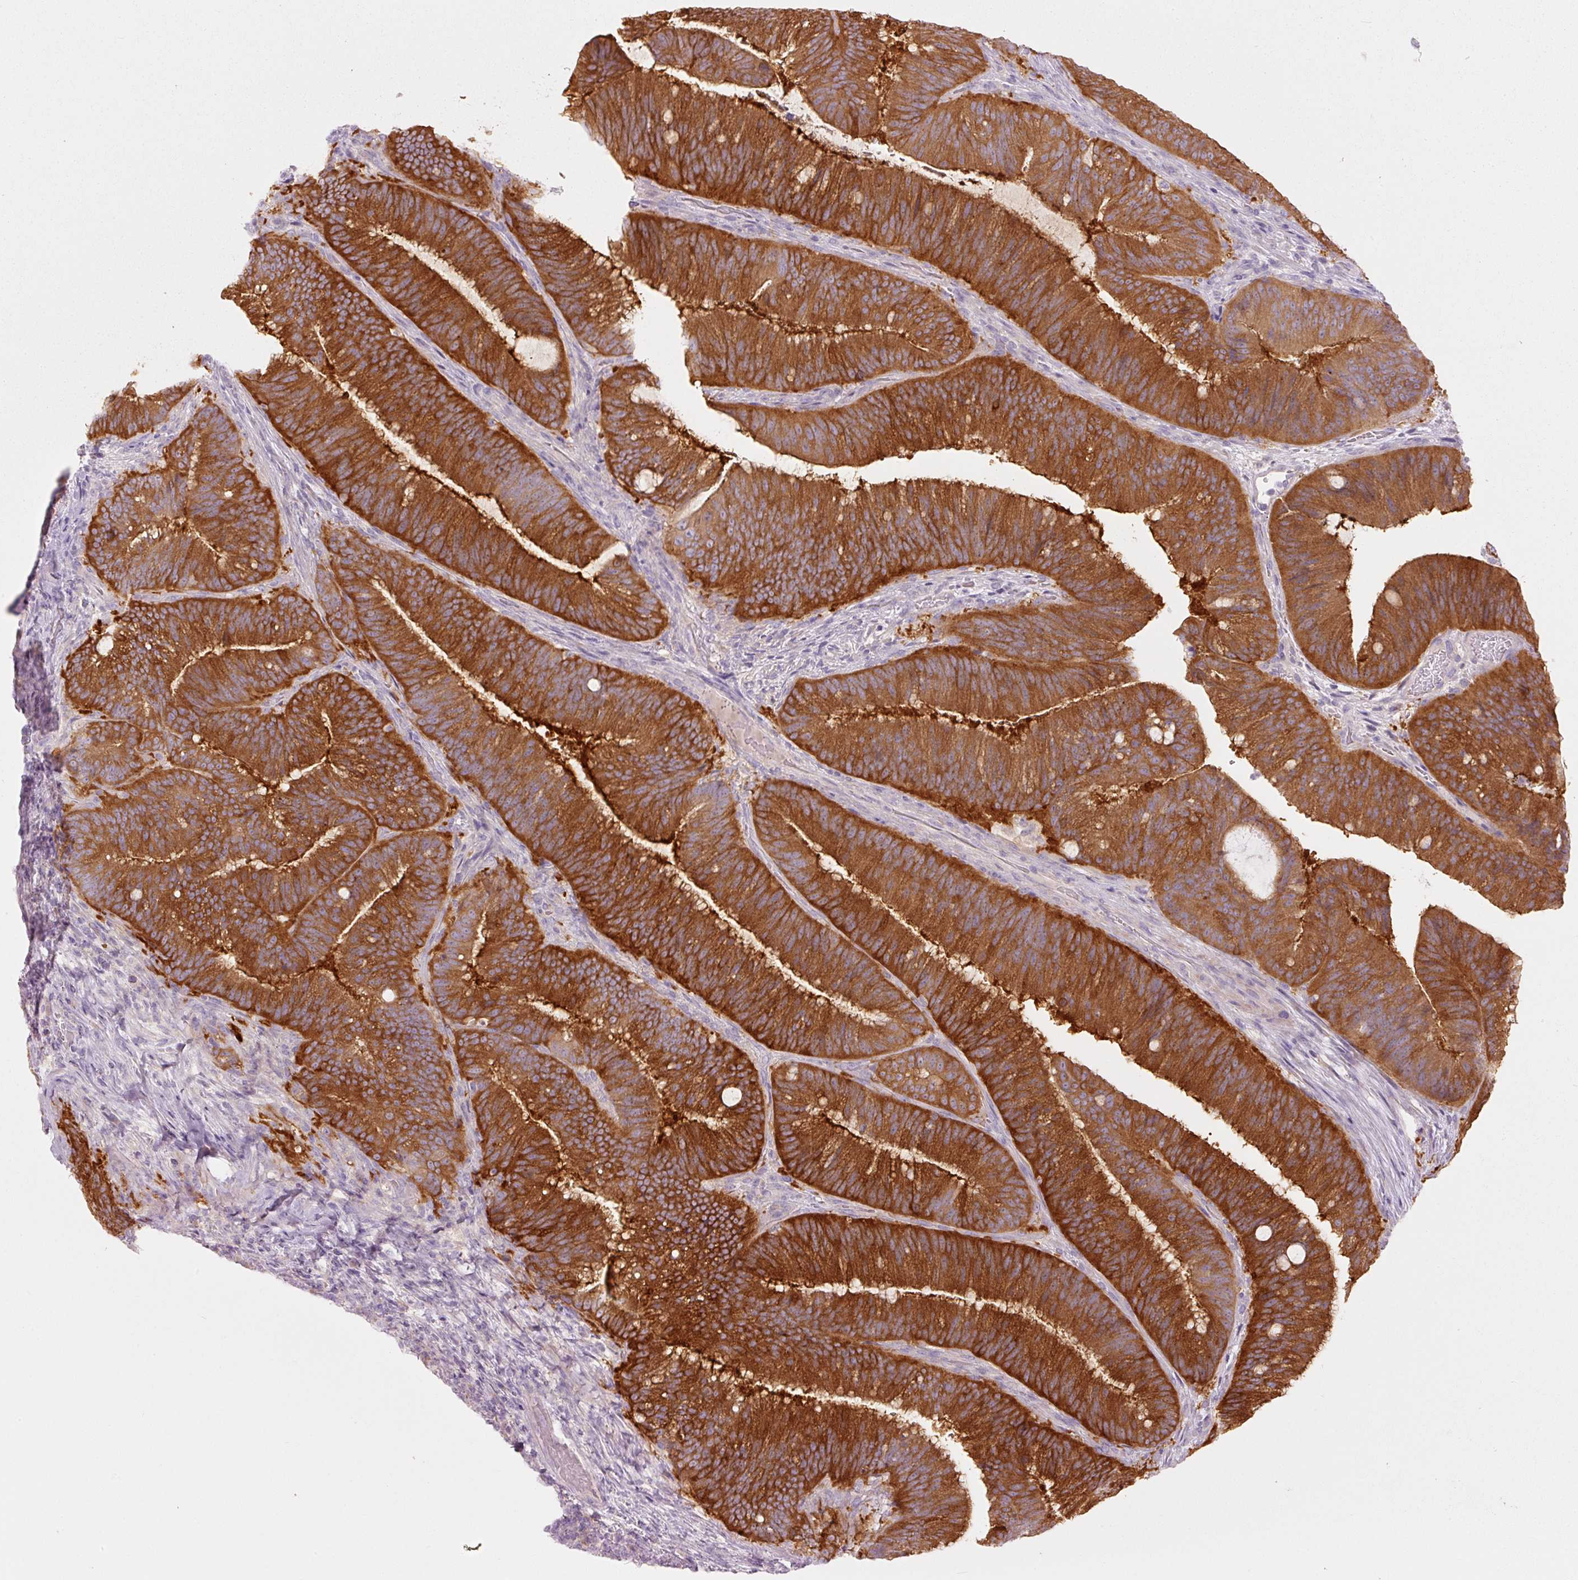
{"staining": {"intensity": "strong", "quantity": ">75%", "location": "cytoplasmic/membranous"}, "tissue": "colorectal cancer", "cell_type": "Tumor cells", "image_type": "cancer", "snomed": [{"axis": "morphology", "description": "Adenocarcinoma, NOS"}, {"axis": "topography", "description": "Colon"}], "caption": "Brown immunohistochemical staining in human colorectal cancer displays strong cytoplasmic/membranous staining in approximately >75% of tumor cells.", "gene": "PDXDC1", "patient": {"sex": "female", "age": 43}}